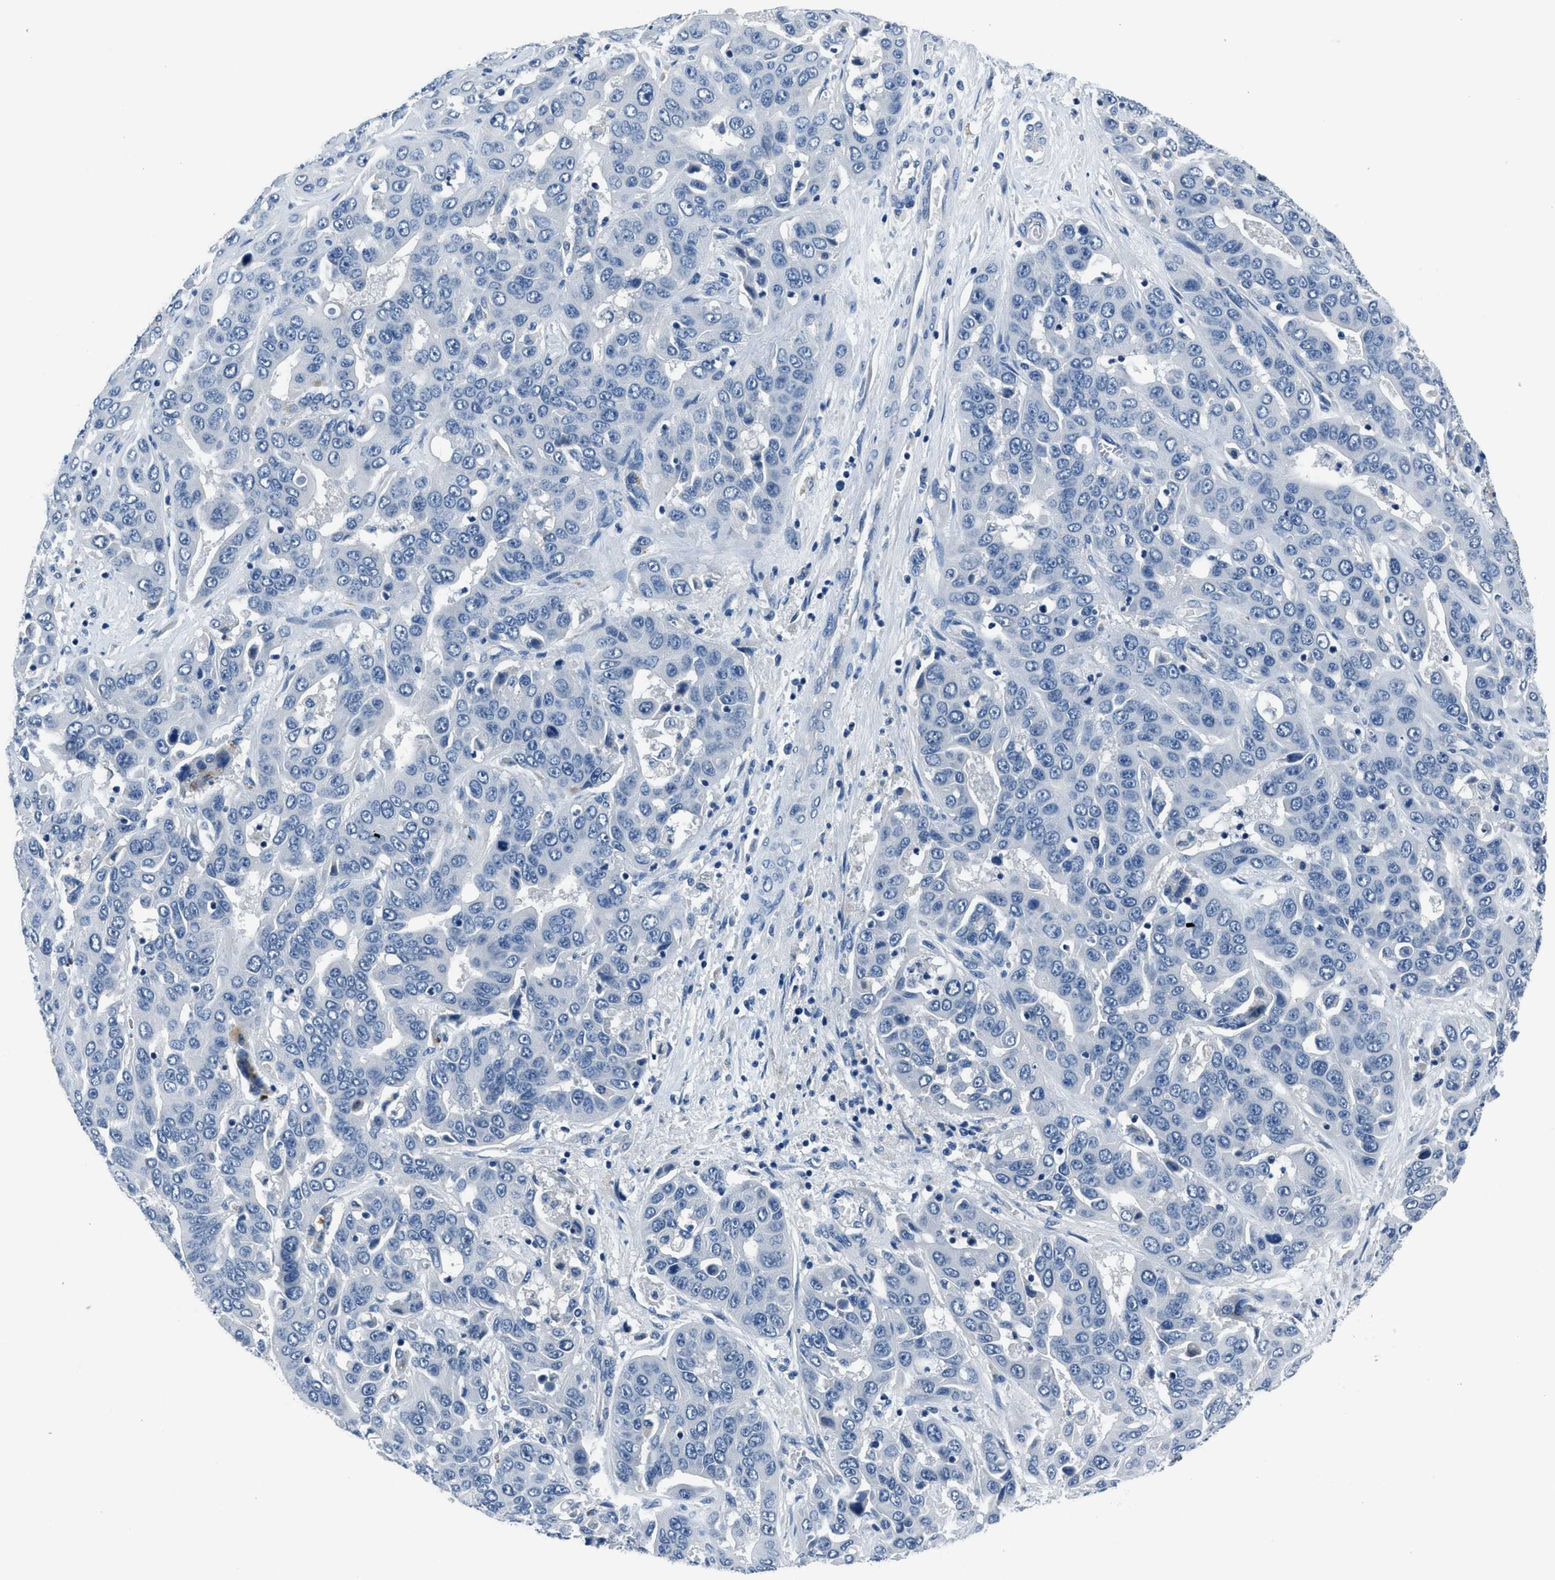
{"staining": {"intensity": "negative", "quantity": "none", "location": "none"}, "tissue": "liver cancer", "cell_type": "Tumor cells", "image_type": "cancer", "snomed": [{"axis": "morphology", "description": "Cholangiocarcinoma"}, {"axis": "topography", "description": "Liver"}], "caption": "Immunohistochemistry of liver cancer (cholangiocarcinoma) shows no staining in tumor cells.", "gene": "GJA3", "patient": {"sex": "female", "age": 52}}